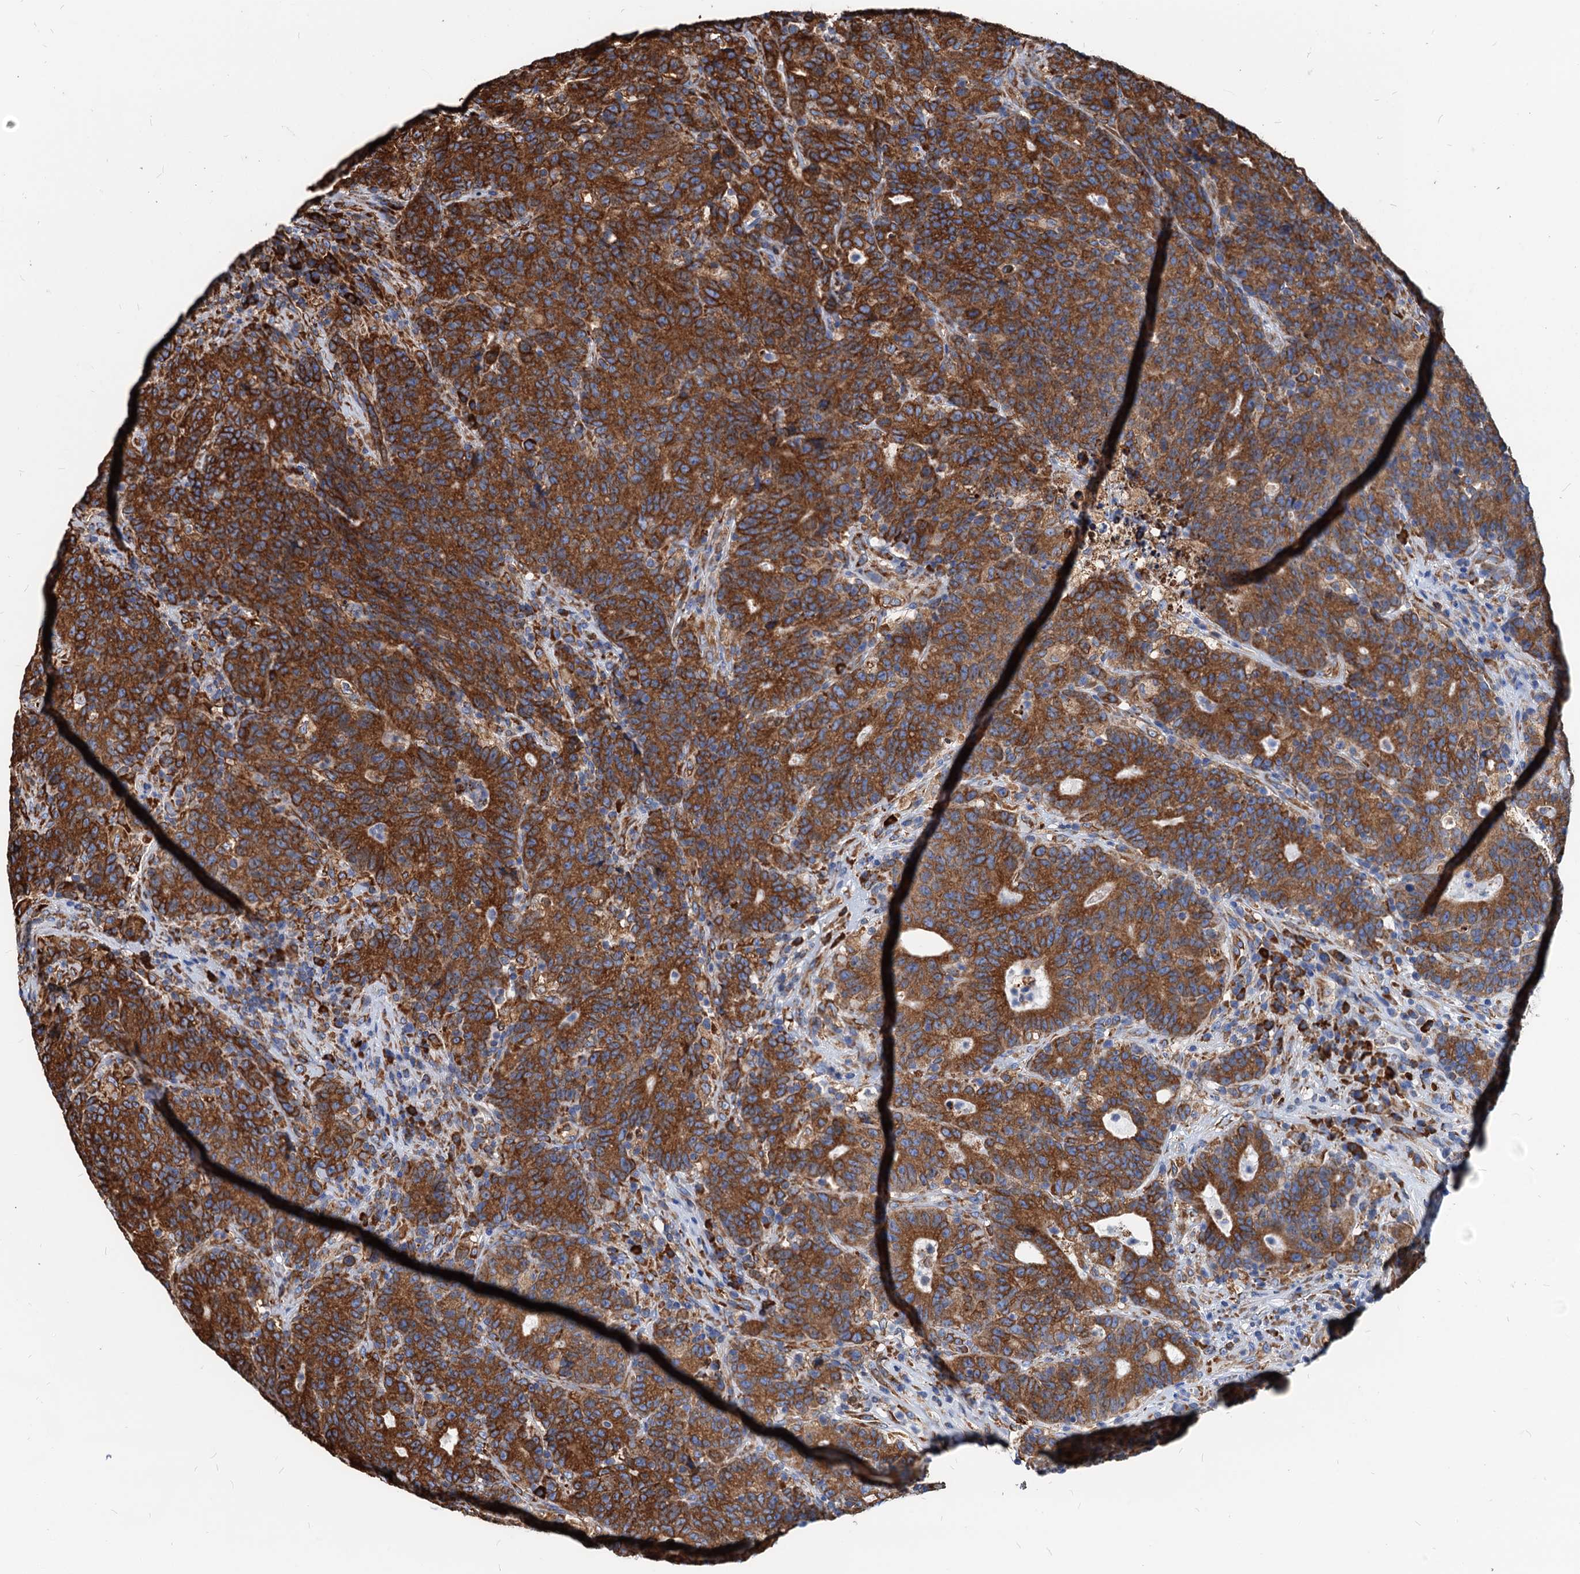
{"staining": {"intensity": "strong", "quantity": ">75%", "location": "cytoplasmic/membranous"}, "tissue": "colorectal cancer", "cell_type": "Tumor cells", "image_type": "cancer", "snomed": [{"axis": "morphology", "description": "Adenocarcinoma, NOS"}, {"axis": "topography", "description": "Colon"}], "caption": "A micrograph of human colorectal cancer stained for a protein demonstrates strong cytoplasmic/membranous brown staining in tumor cells. (brown staining indicates protein expression, while blue staining denotes nuclei).", "gene": "HSPA5", "patient": {"sex": "female", "age": 75}}